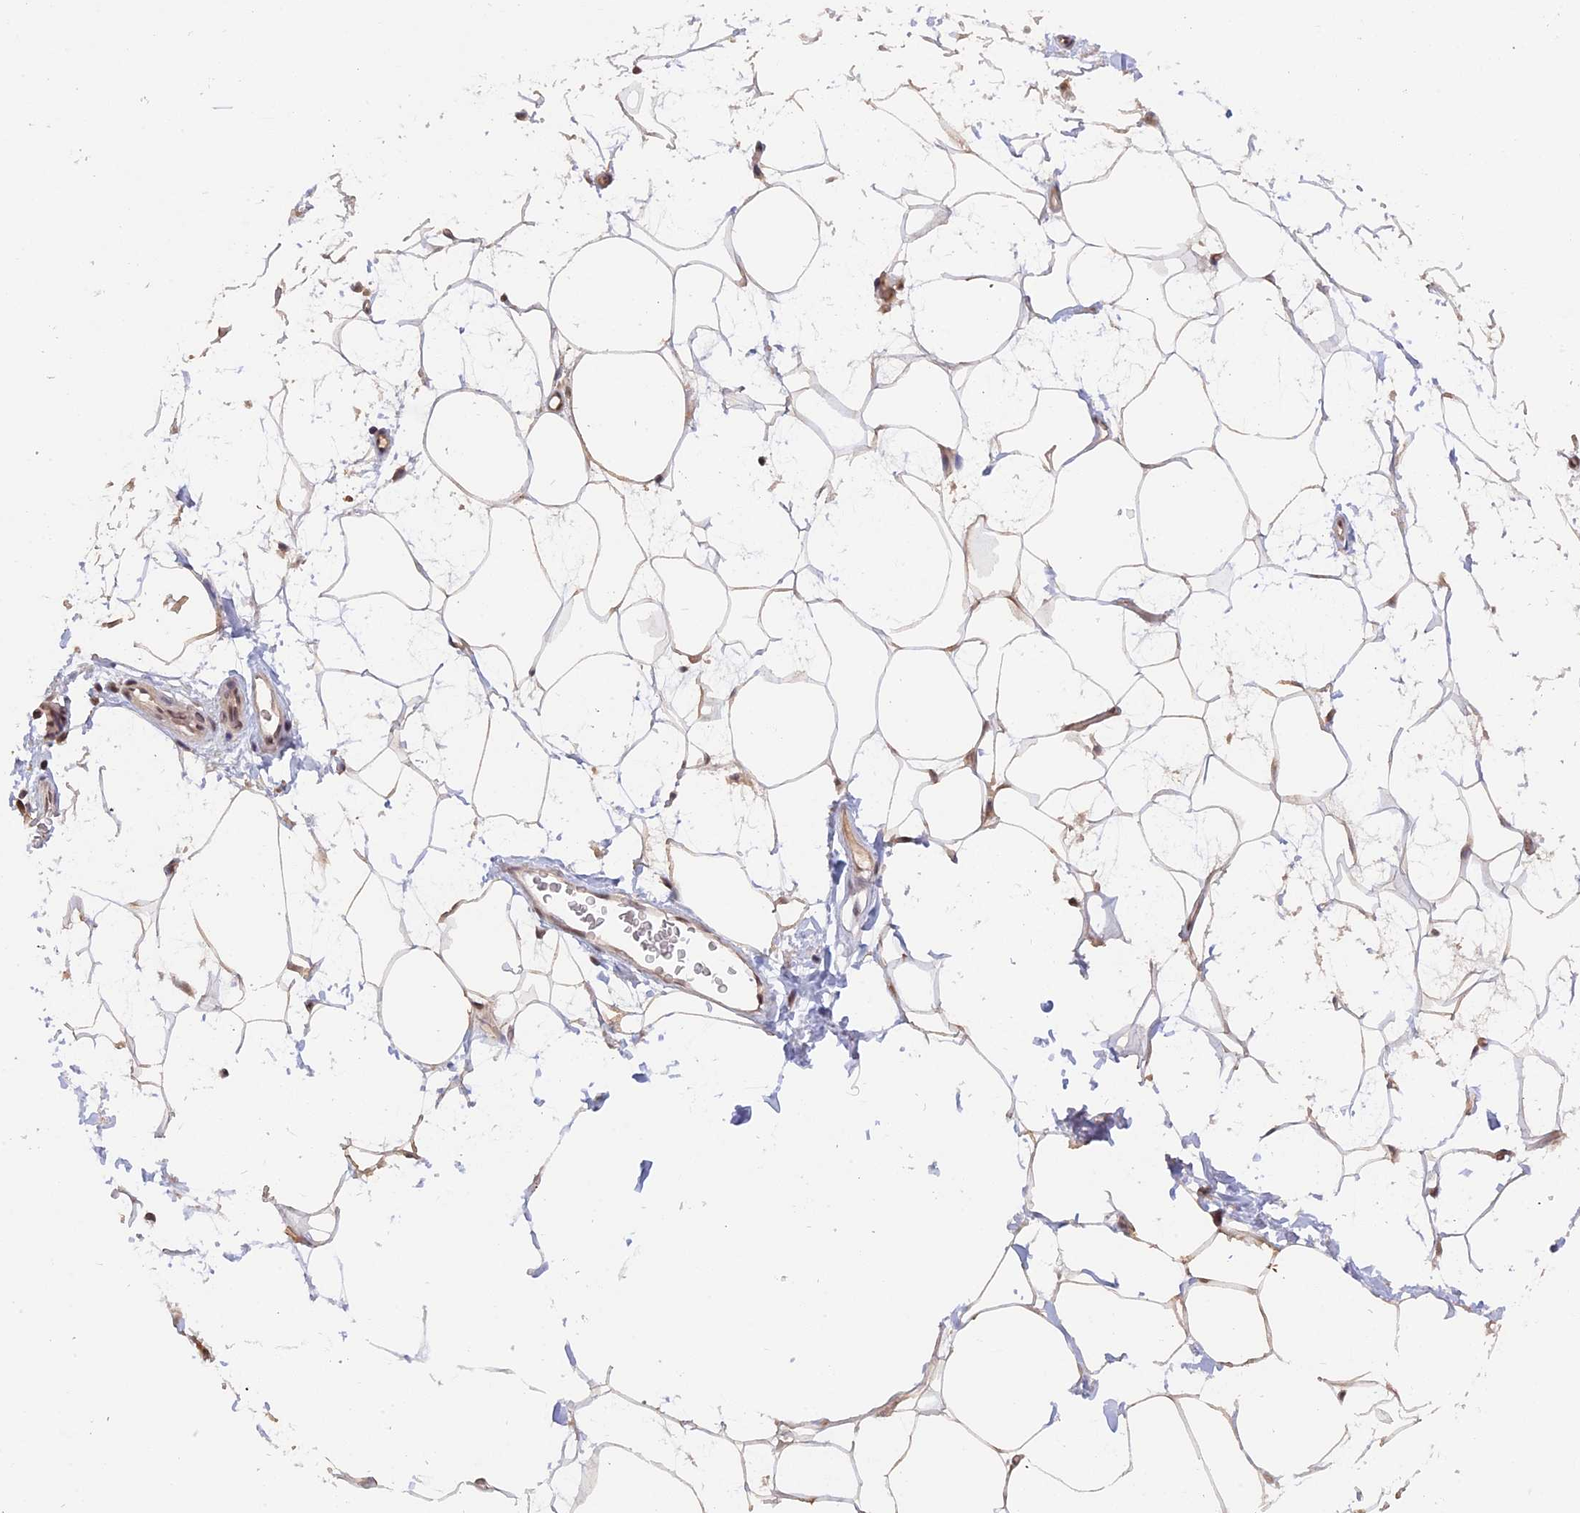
{"staining": {"intensity": "moderate", "quantity": ">75%", "location": "cytoplasmic/membranous,nuclear"}, "tissue": "adipose tissue", "cell_type": "Adipocytes", "image_type": "normal", "snomed": [{"axis": "morphology", "description": "Normal tissue, NOS"}, {"axis": "morphology", "description": "Adenocarcinoma, NOS"}, {"axis": "topography", "description": "Rectum"}, {"axis": "topography", "description": "Vagina"}, {"axis": "topography", "description": "Peripheral nerve tissue"}], "caption": "Immunohistochemical staining of normal human adipose tissue shows moderate cytoplasmic/membranous,nuclear protein positivity in about >75% of adipocytes.", "gene": "RFC5", "patient": {"sex": "female", "age": 71}}